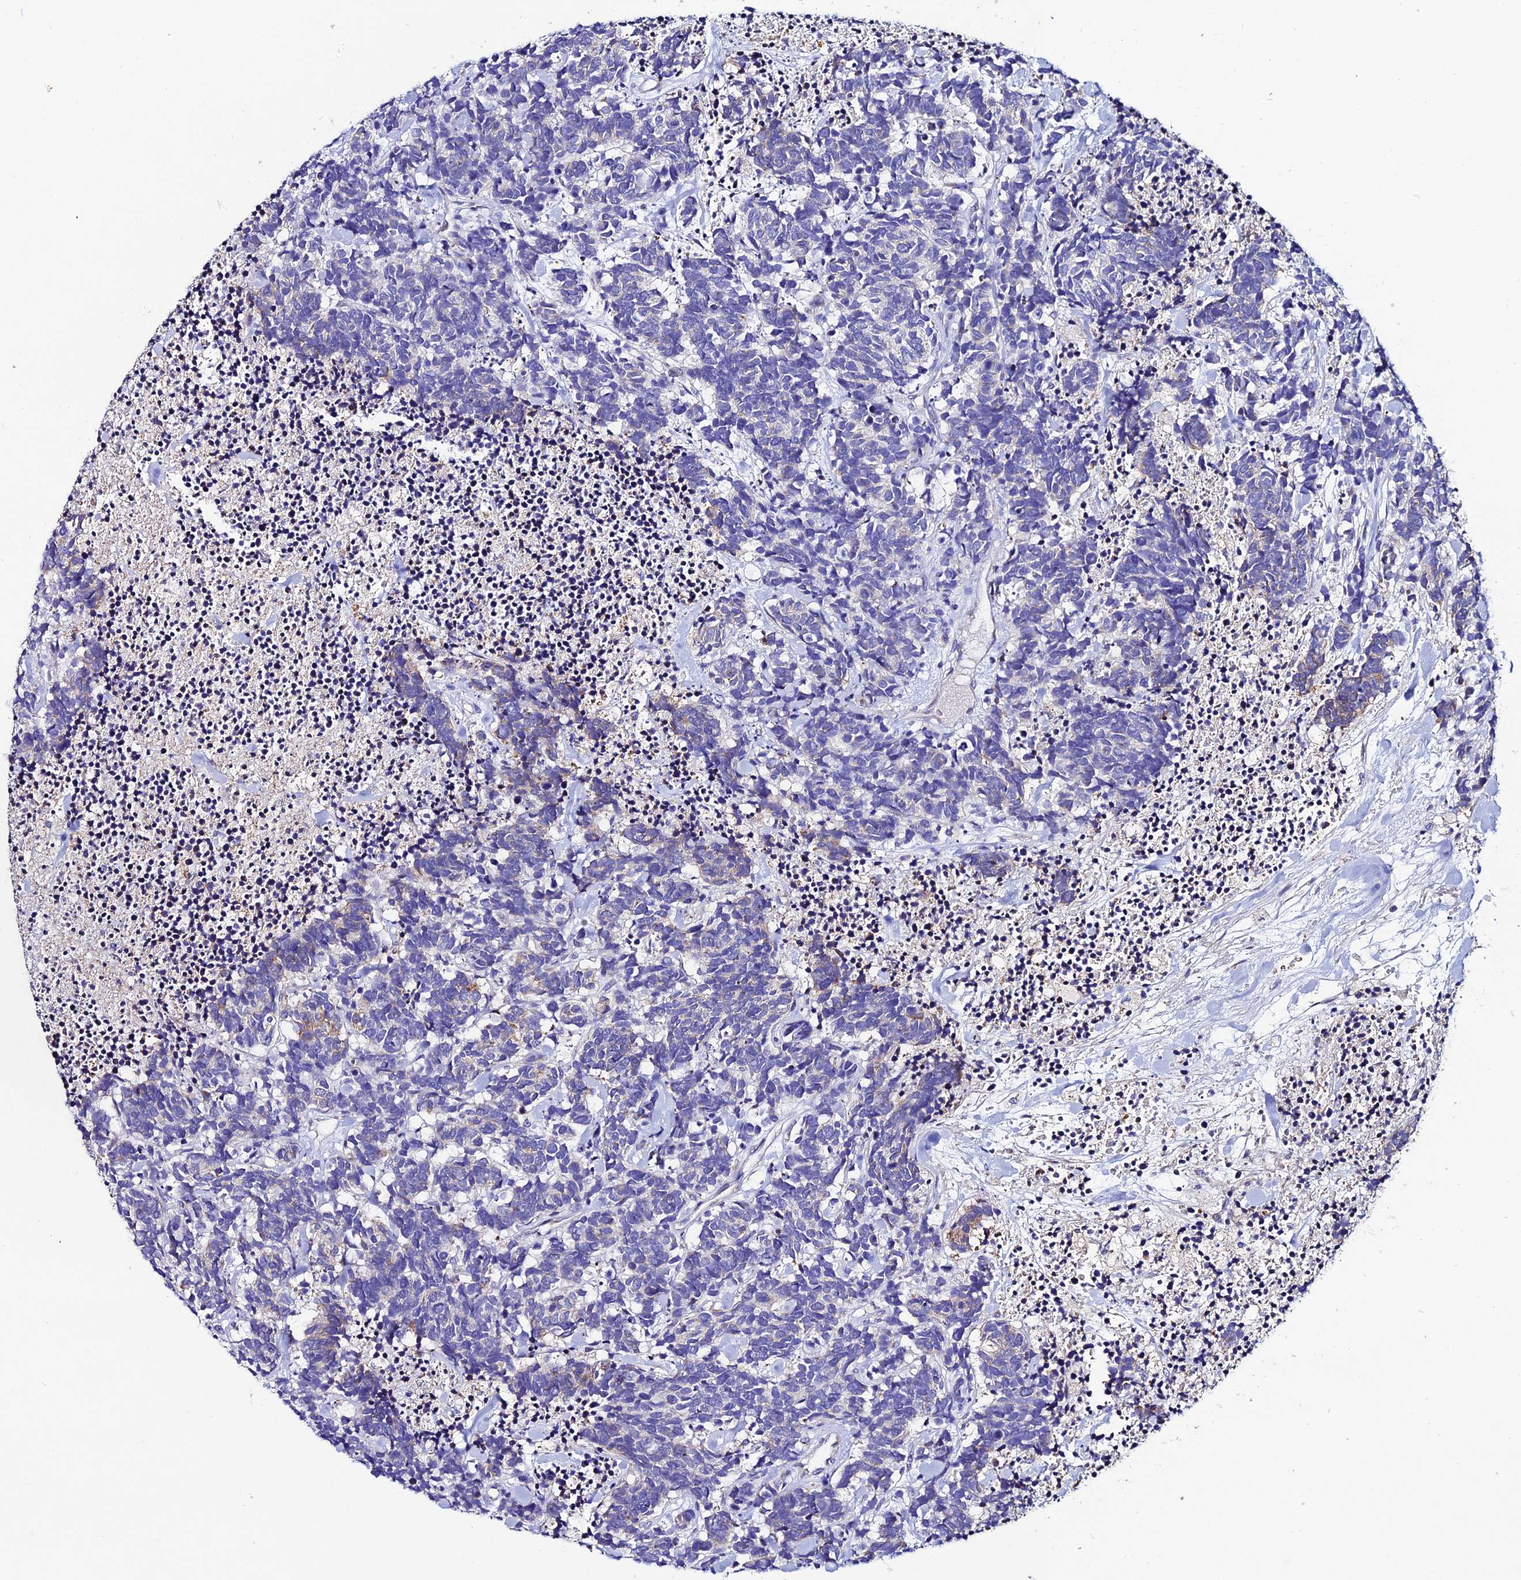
{"staining": {"intensity": "negative", "quantity": "none", "location": "none"}, "tissue": "carcinoid", "cell_type": "Tumor cells", "image_type": "cancer", "snomed": [{"axis": "morphology", "description": "Carcinoma, NOS"}, {"axis": "morphology", "description": "Carcinoid, malignant, NOS"}, {"axis": "topography", "description": "Prostate"}], "caption": "This is an immunohistochemistry (IHC) photomicrograph of human carcinoma. There is no staining in tumor cells.", "gene": "OR51Q1", "patient": {"sex": "male", "age": 57}}